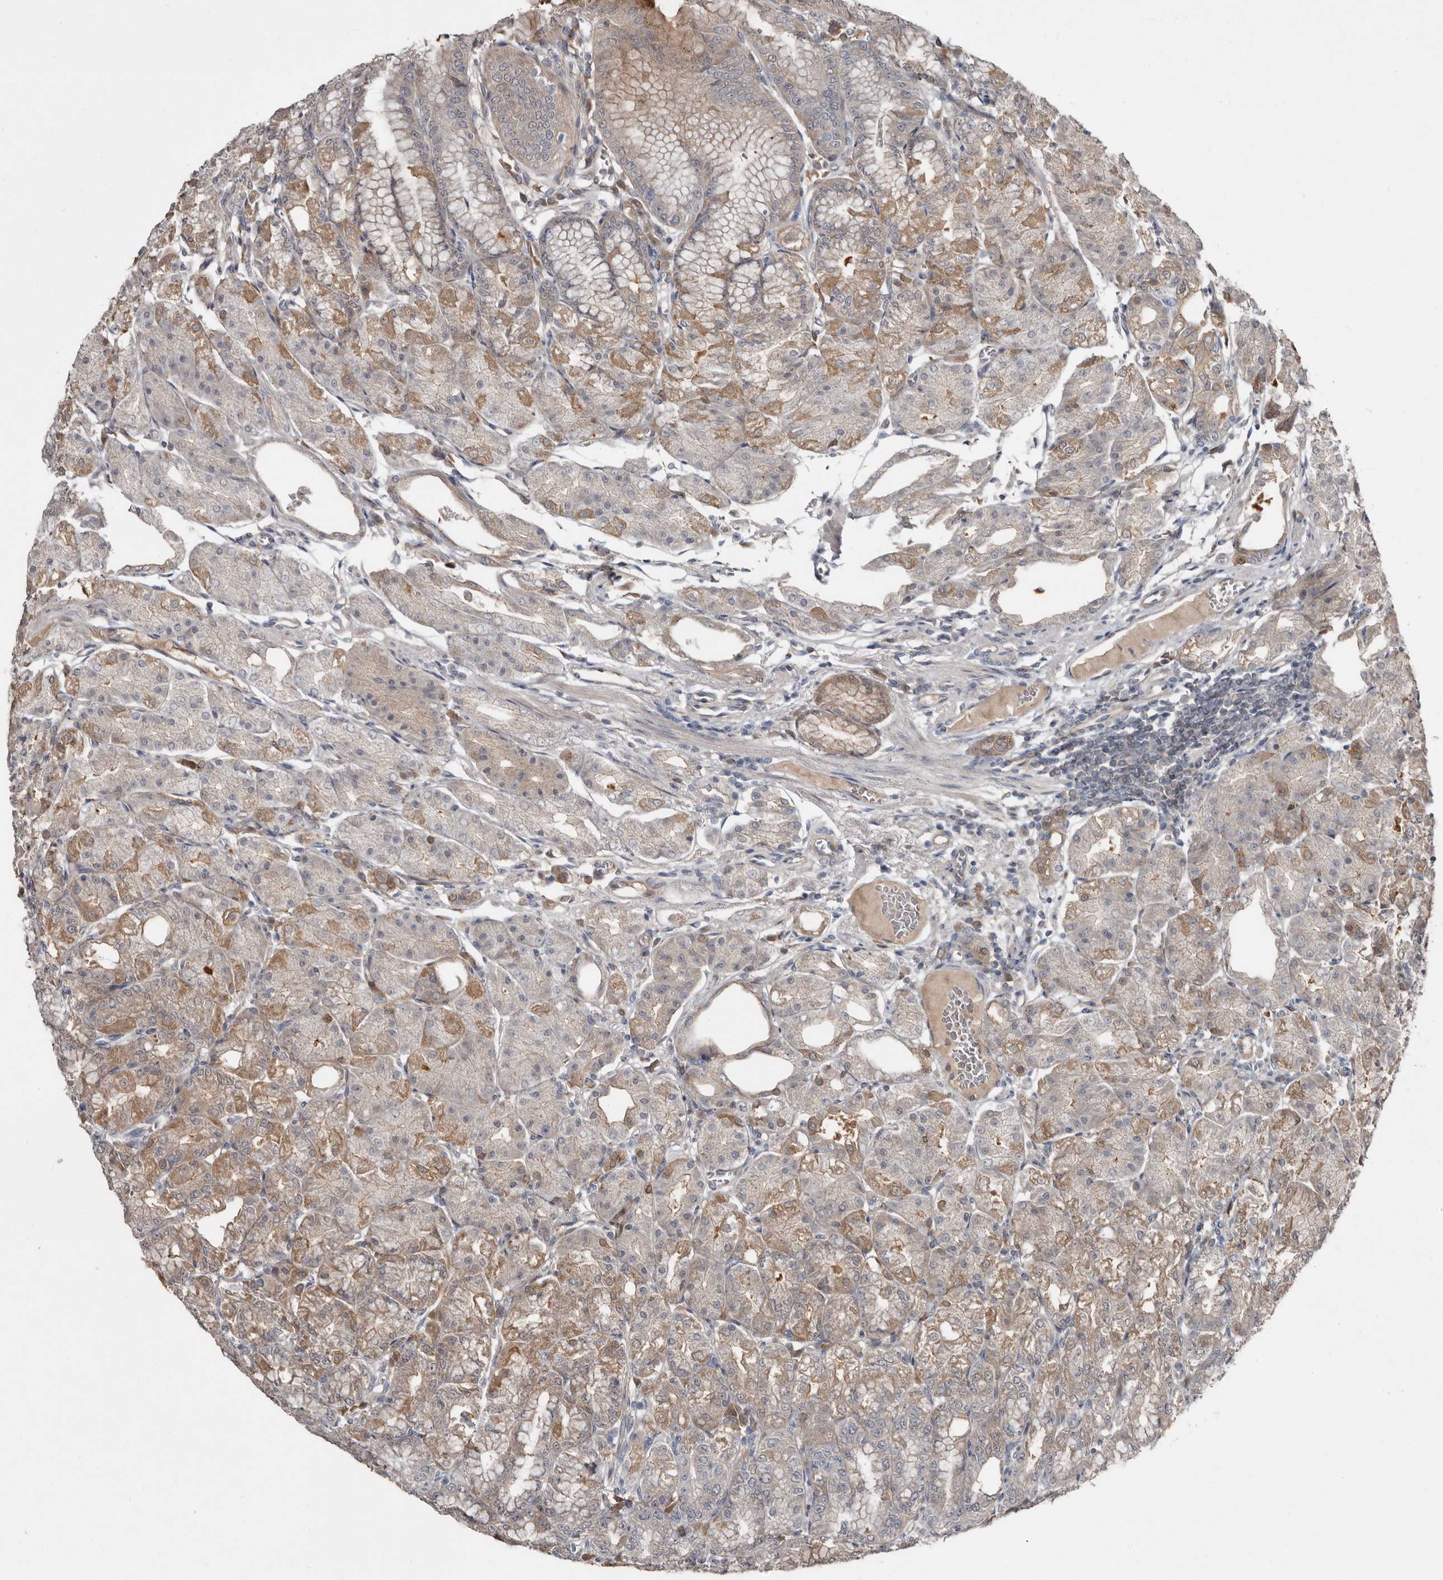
{"staining": {"intensity": "moderate", "quantity": "<25%", "location": "cytoplasmic/membranous,nuclear"}, "tissue": "stomach", "cell_type": "Glandular cells", "image_type": "normal", "snomed": [{"axis": "morphology", "description": "Normal tissue, NOS"}, {"axis": "topography", "description": "Stomach, lower"}], "caption": "High-magnification brightfield microscopy of unremarkable stomach stained with DAB (3,3'-diaminobenzidine) (brown) and counterstained with hematoxylin (blue). glandular cells exhibit moderate cytoplasmic/membranous,nuclear staining is identified in approximately<25% of cells. (DAB (3,3'-diaminobenzidine) IHC, brown staining for protein, blue staining for nuclei).", "gene": "RBKS", "patient": {"sex": "male", "age": 71}}